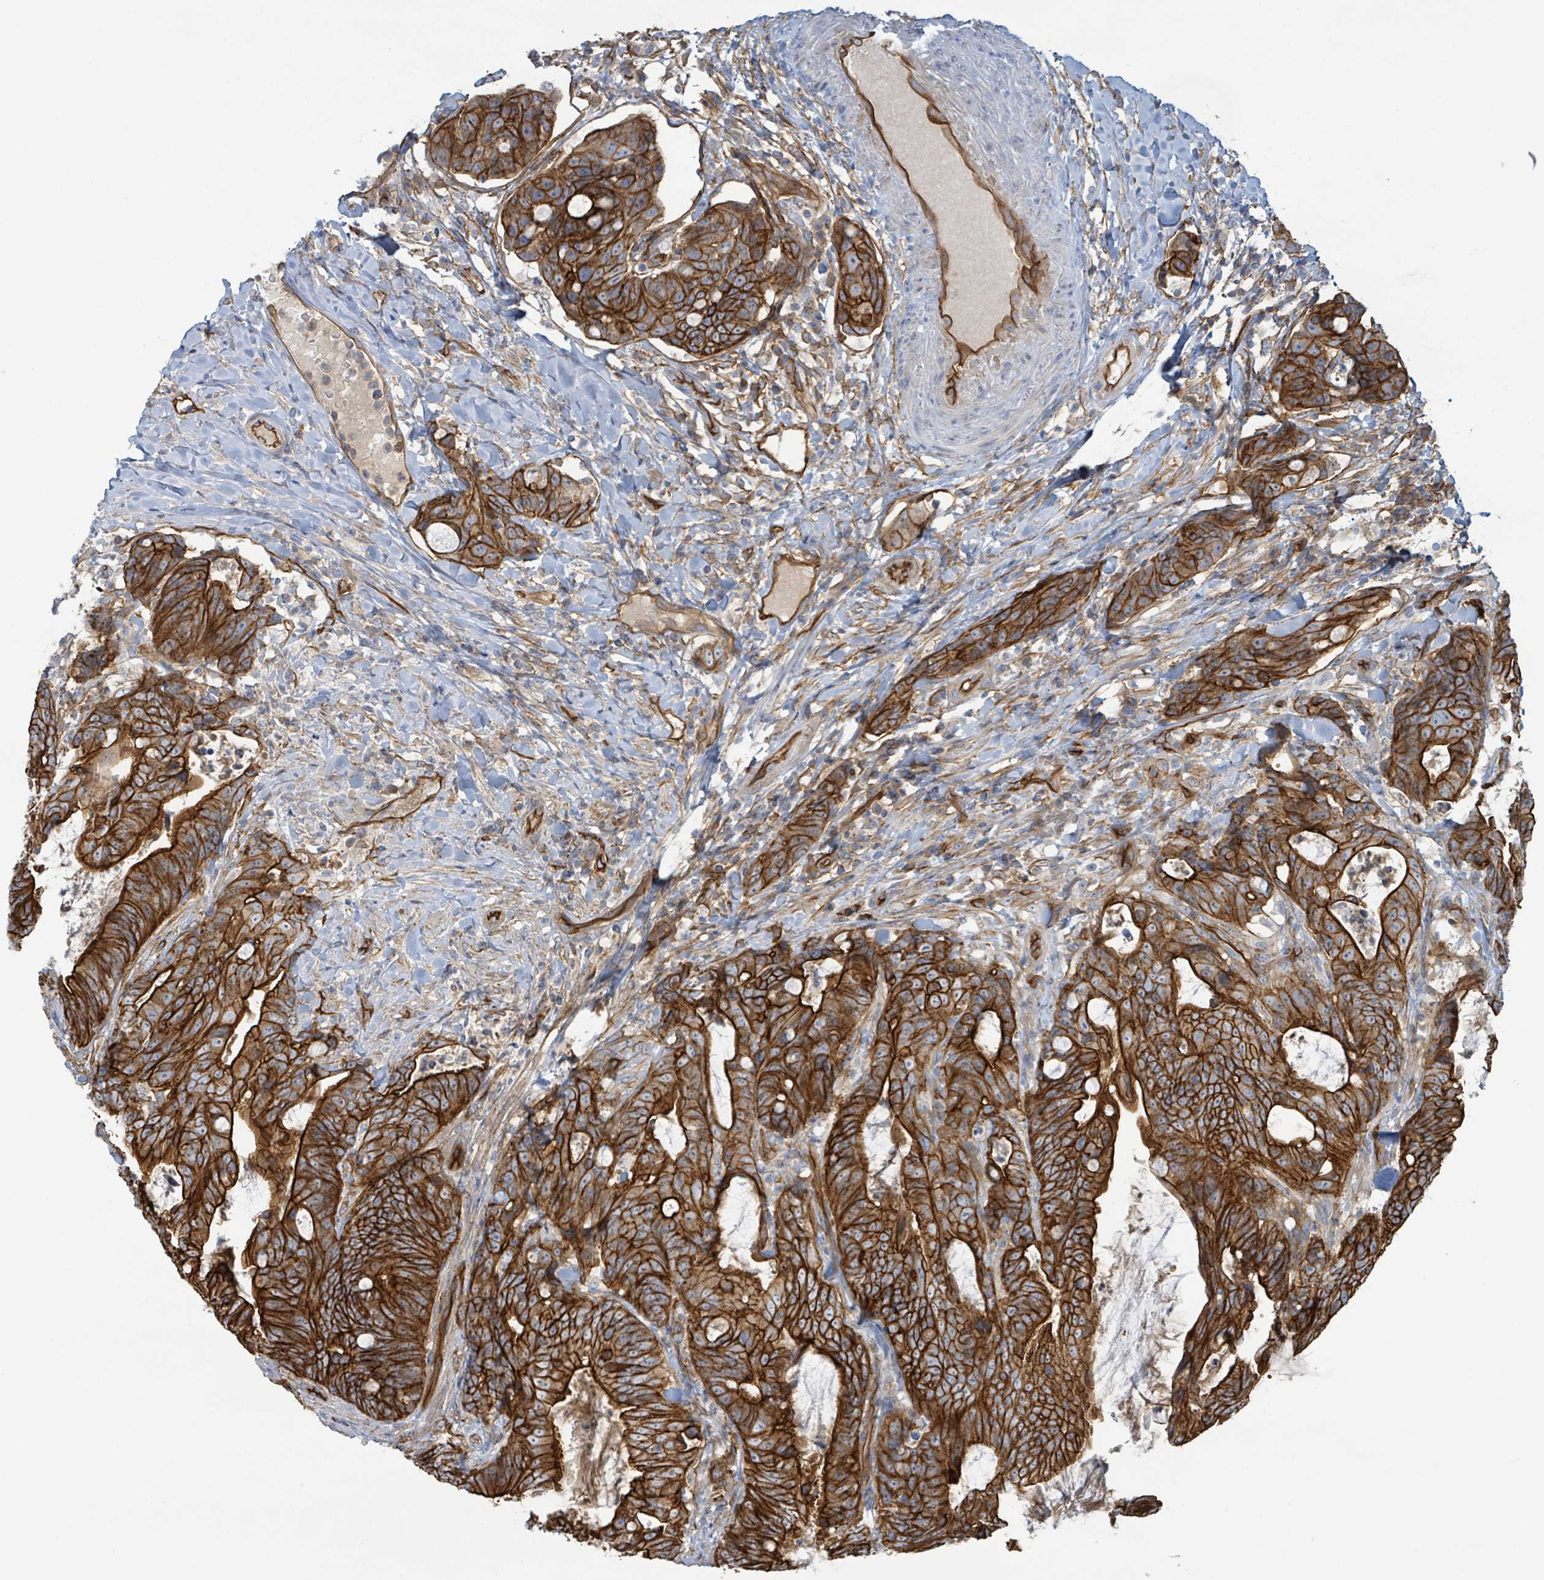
{"staining": {"intensity": "strong", "quantity": ">75%", "location": "cytoplasmic/membranous"}, "tissue": "colorectal cancer", "cell_type": "Tumor cells", "image_type": "cancer", "snomed": [{"axis": "morphology", "description": "Adenocarcinoma, NOS"}, {"axis": "topography", "description": "Colon"}], "caption": "Colorectal adenocarcinoma was stained to show a protein in brown. There is high levels of strong cytoplasmic/membranous staining in about >75% of tumor cells.", "gene": "LDOC1", "patient": {"sex": "female", "age": 82}}